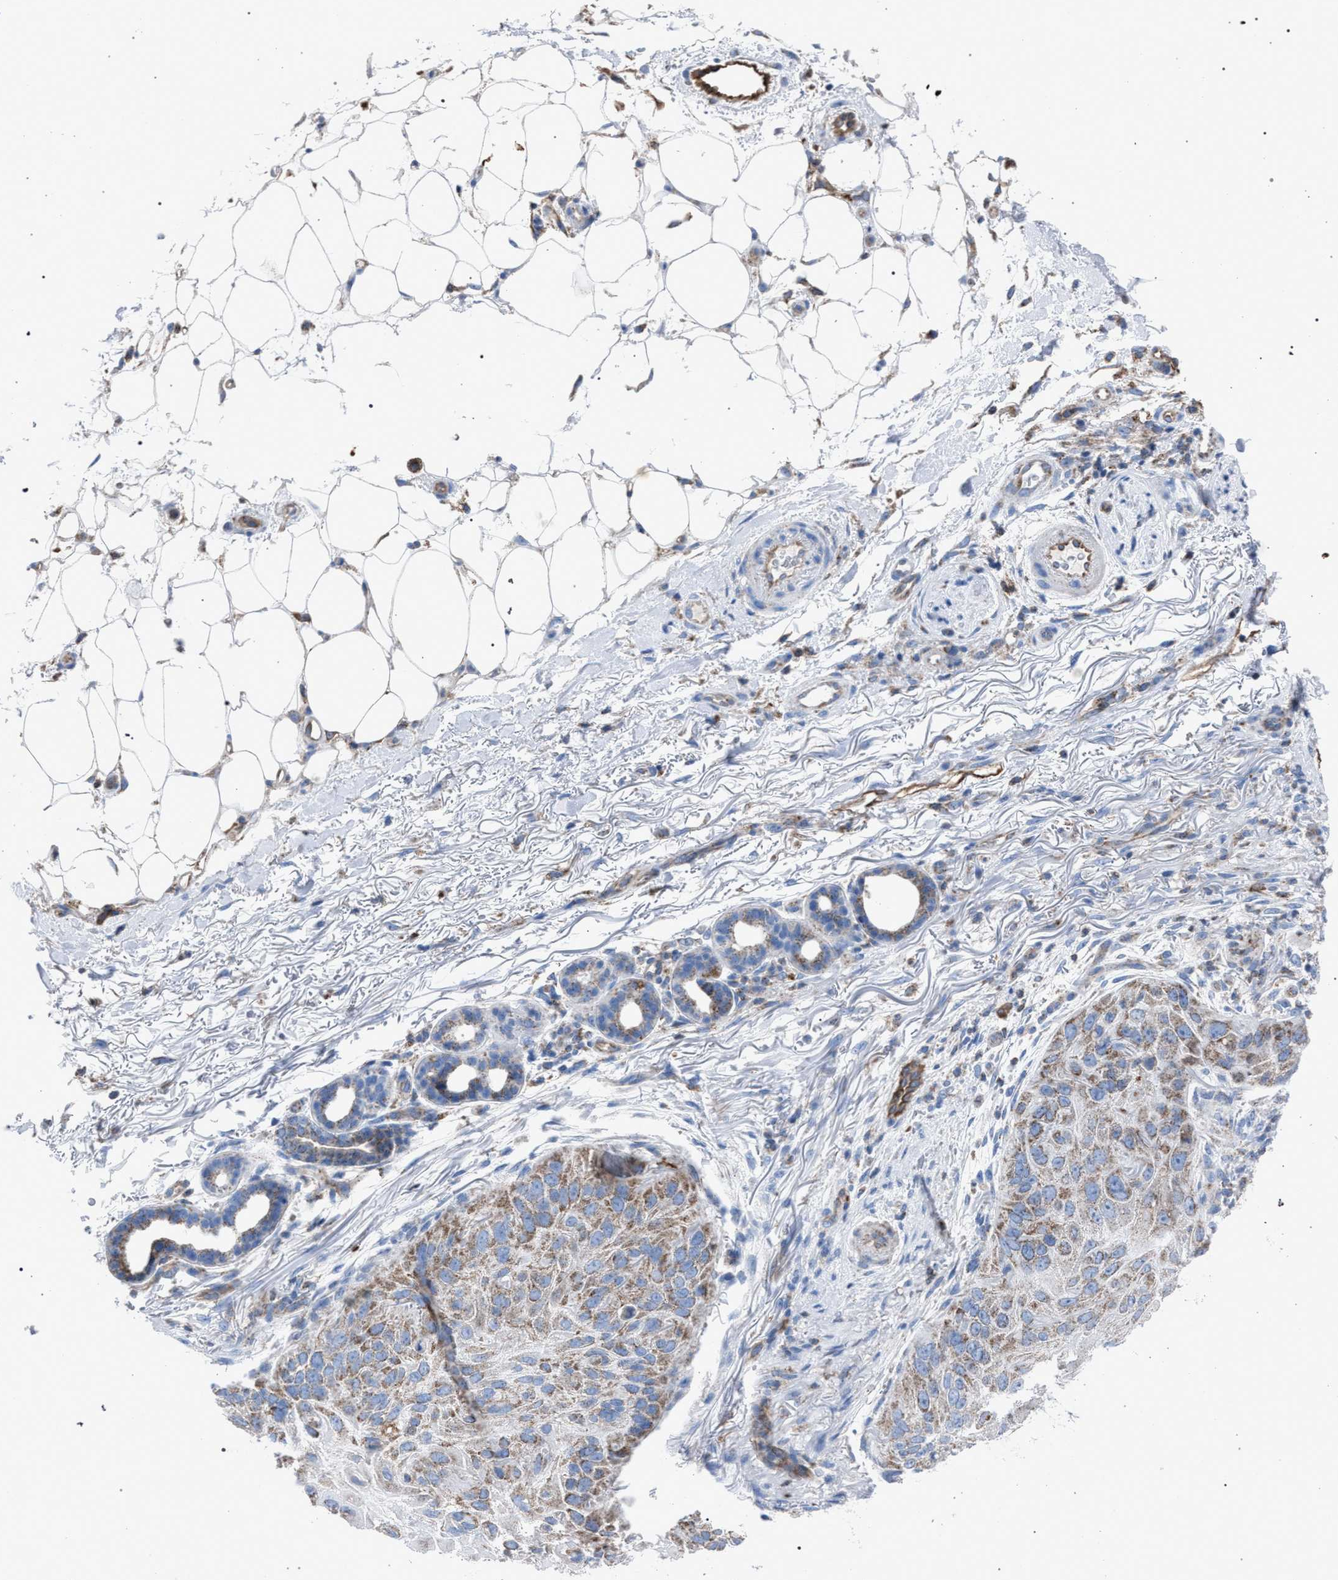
{"staining": {"intensity": "weak", "quantity": ">75%", "location": "cytoplasmic/membranous"}, "tissue": "skin cancer", "cell_type": "Tumor cells", "image_type": "cancer", "snomed": [{"axis": "morphology", "description": "Squamous cell carcinoma, NOS"}, {"axis": "topography", "description": "Skin"}], "caption": "About >75% of tumor cells in skin cancer (squamous cell carcinoma) show weak cytoplasmic/membranous protein positivity as visualized by brown immunohistochemical staining.", "gene": "HSD17B4", "patient": {"sex": "female", "age": 77}}